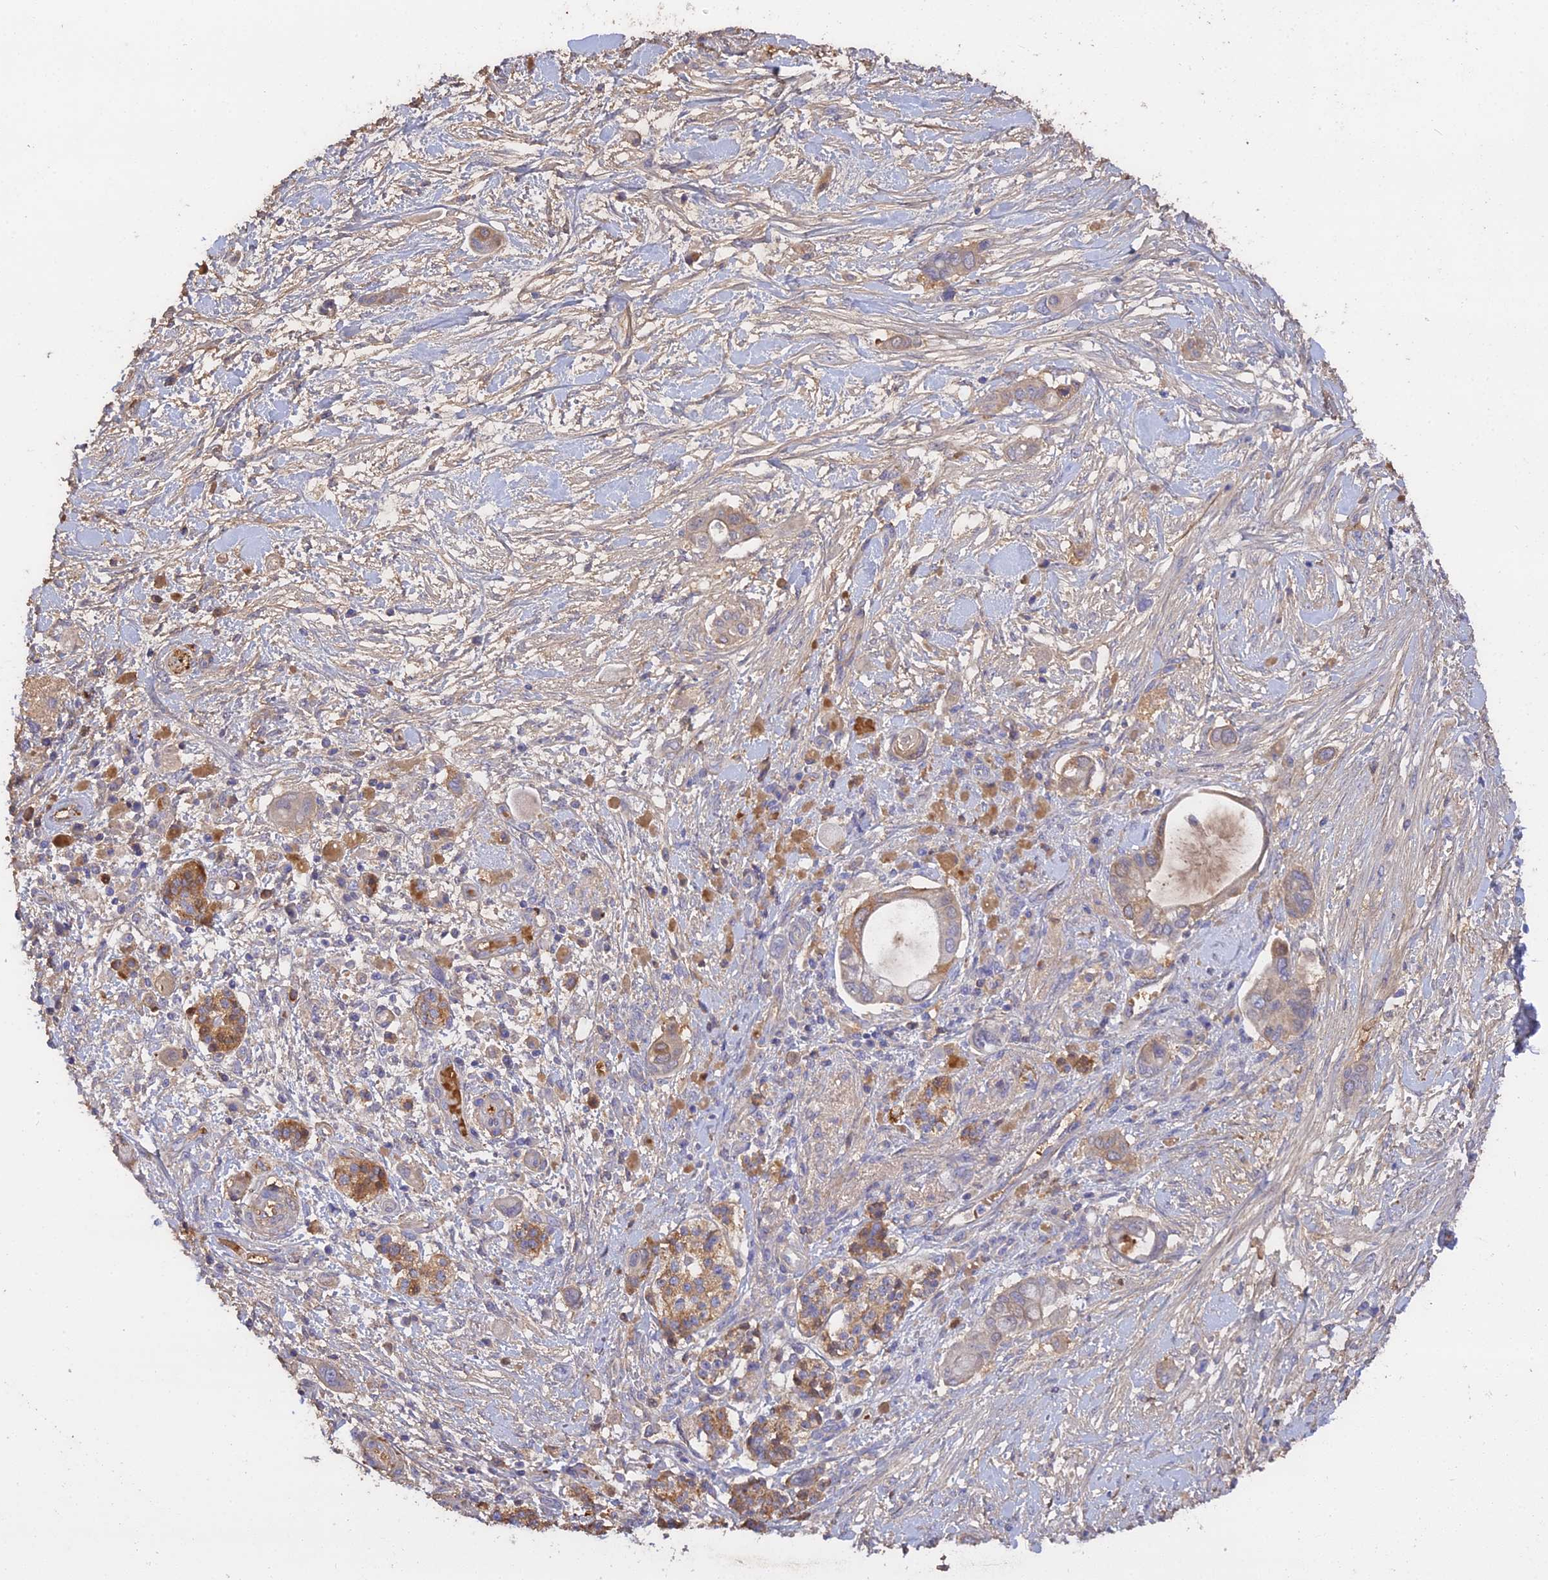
{"staining": {"intensity": "moderate", "quantity": "<25%", "location": "cytoplasmic/membranous"}, "tissue": "pancreatic cancer", "cell_type": "Tumor cells", "image_type": "cancer", "snomed": [{"axis": "morphology", "description": "Adenocarcinoma, NOS"}, {"axis": "topography", "description": "Pancreas"}], "caption": "Moderate cytoplasmic/membranous protein expression is identified in about <25% of tumor cells in pancreatic adenocarcinoma.", "gene": "PZP", "patient": {"sex": "male", "age": 68}}